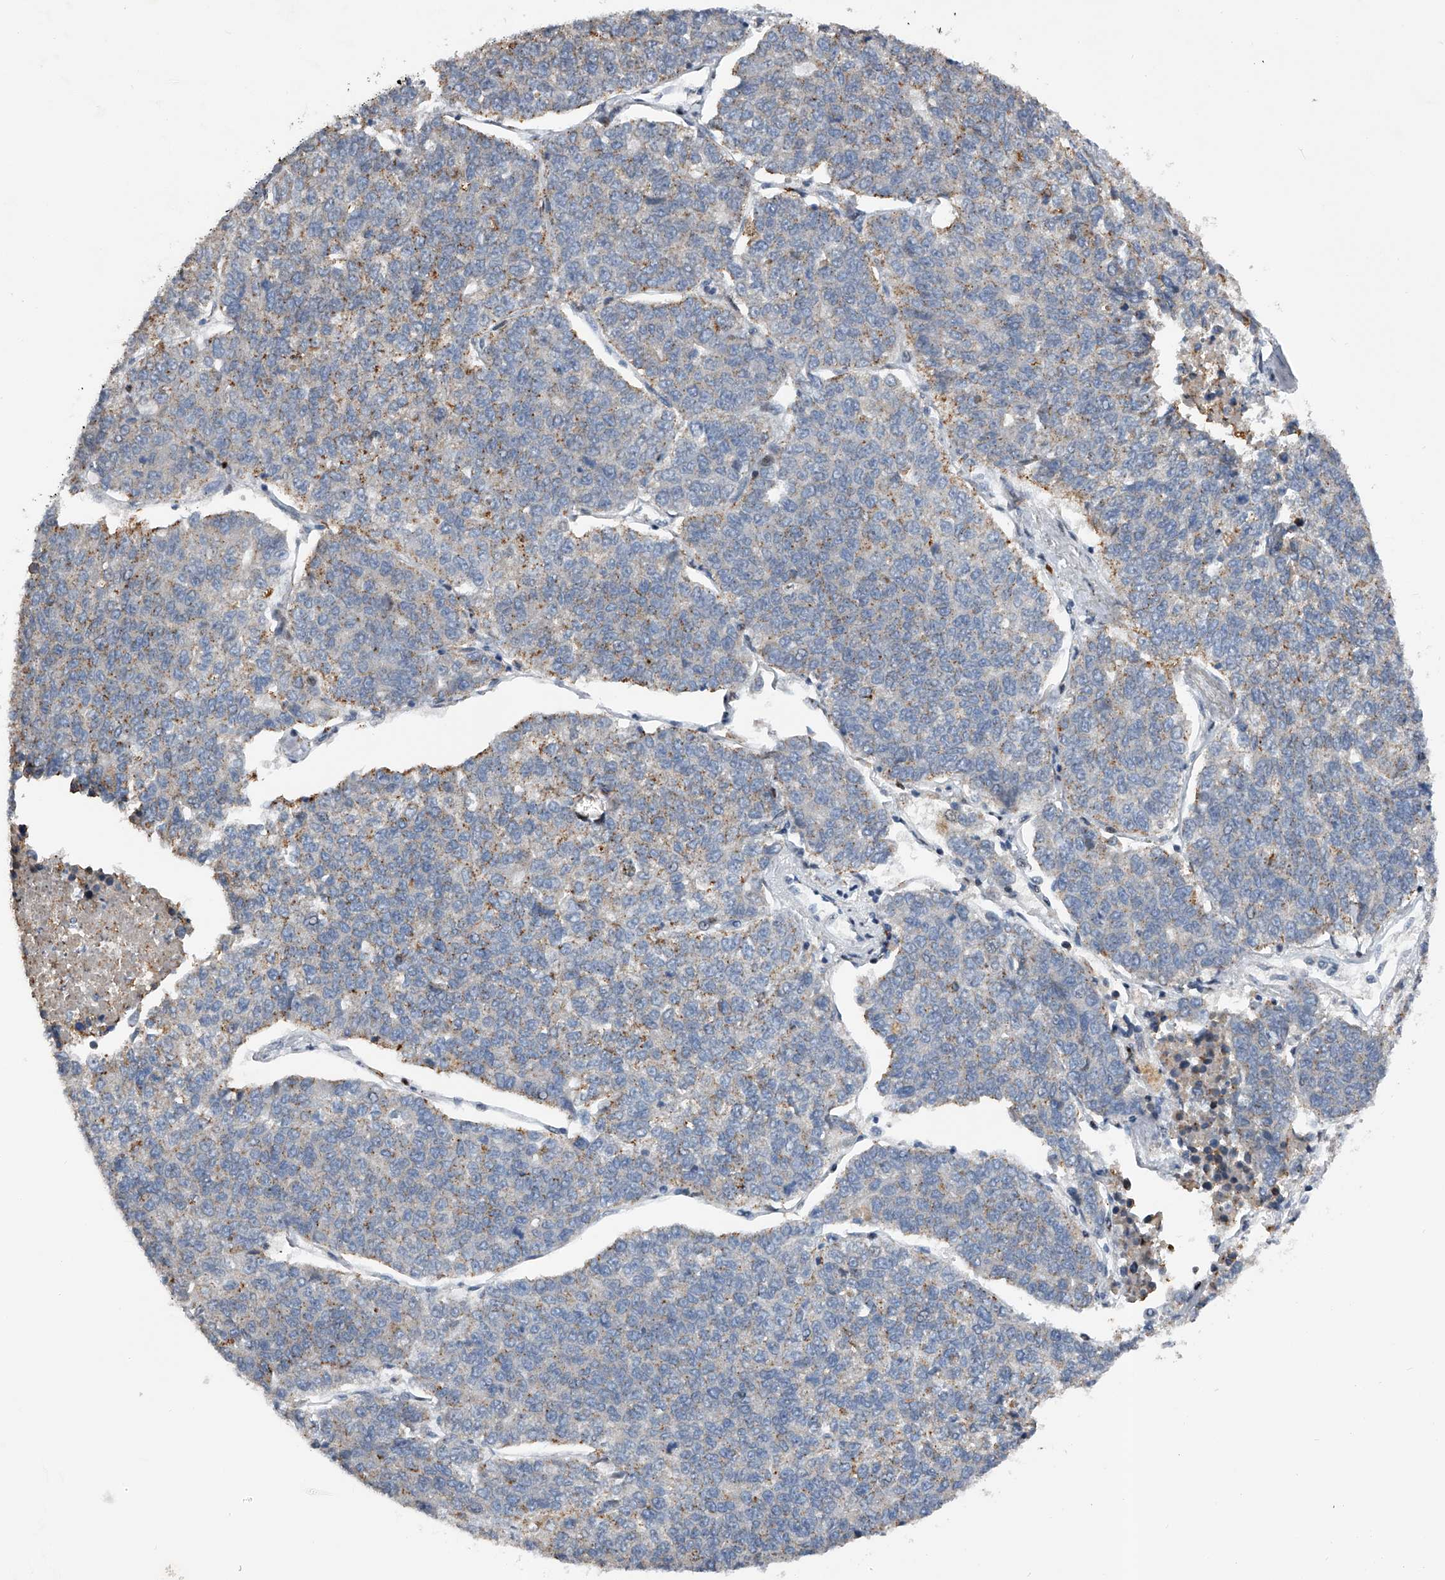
{"staining": {"intensity": "negative", "quantity": "none", "location": "none"}, "tissue": "lung cancer", "cell_type": "Tumor cells", "image_type": "cancer", "snomed": [{"axis": "morphology", "description": "Adenocarcinoma, NOS"}, {"axis": "topography", "description": "Lung"}], "caption": "A photomicrograph of human lung adenocarcinoma is negative for staining in tumor cells.", "gene": "RWDD2A", "patient": {"sex": "male", "age": 49}}